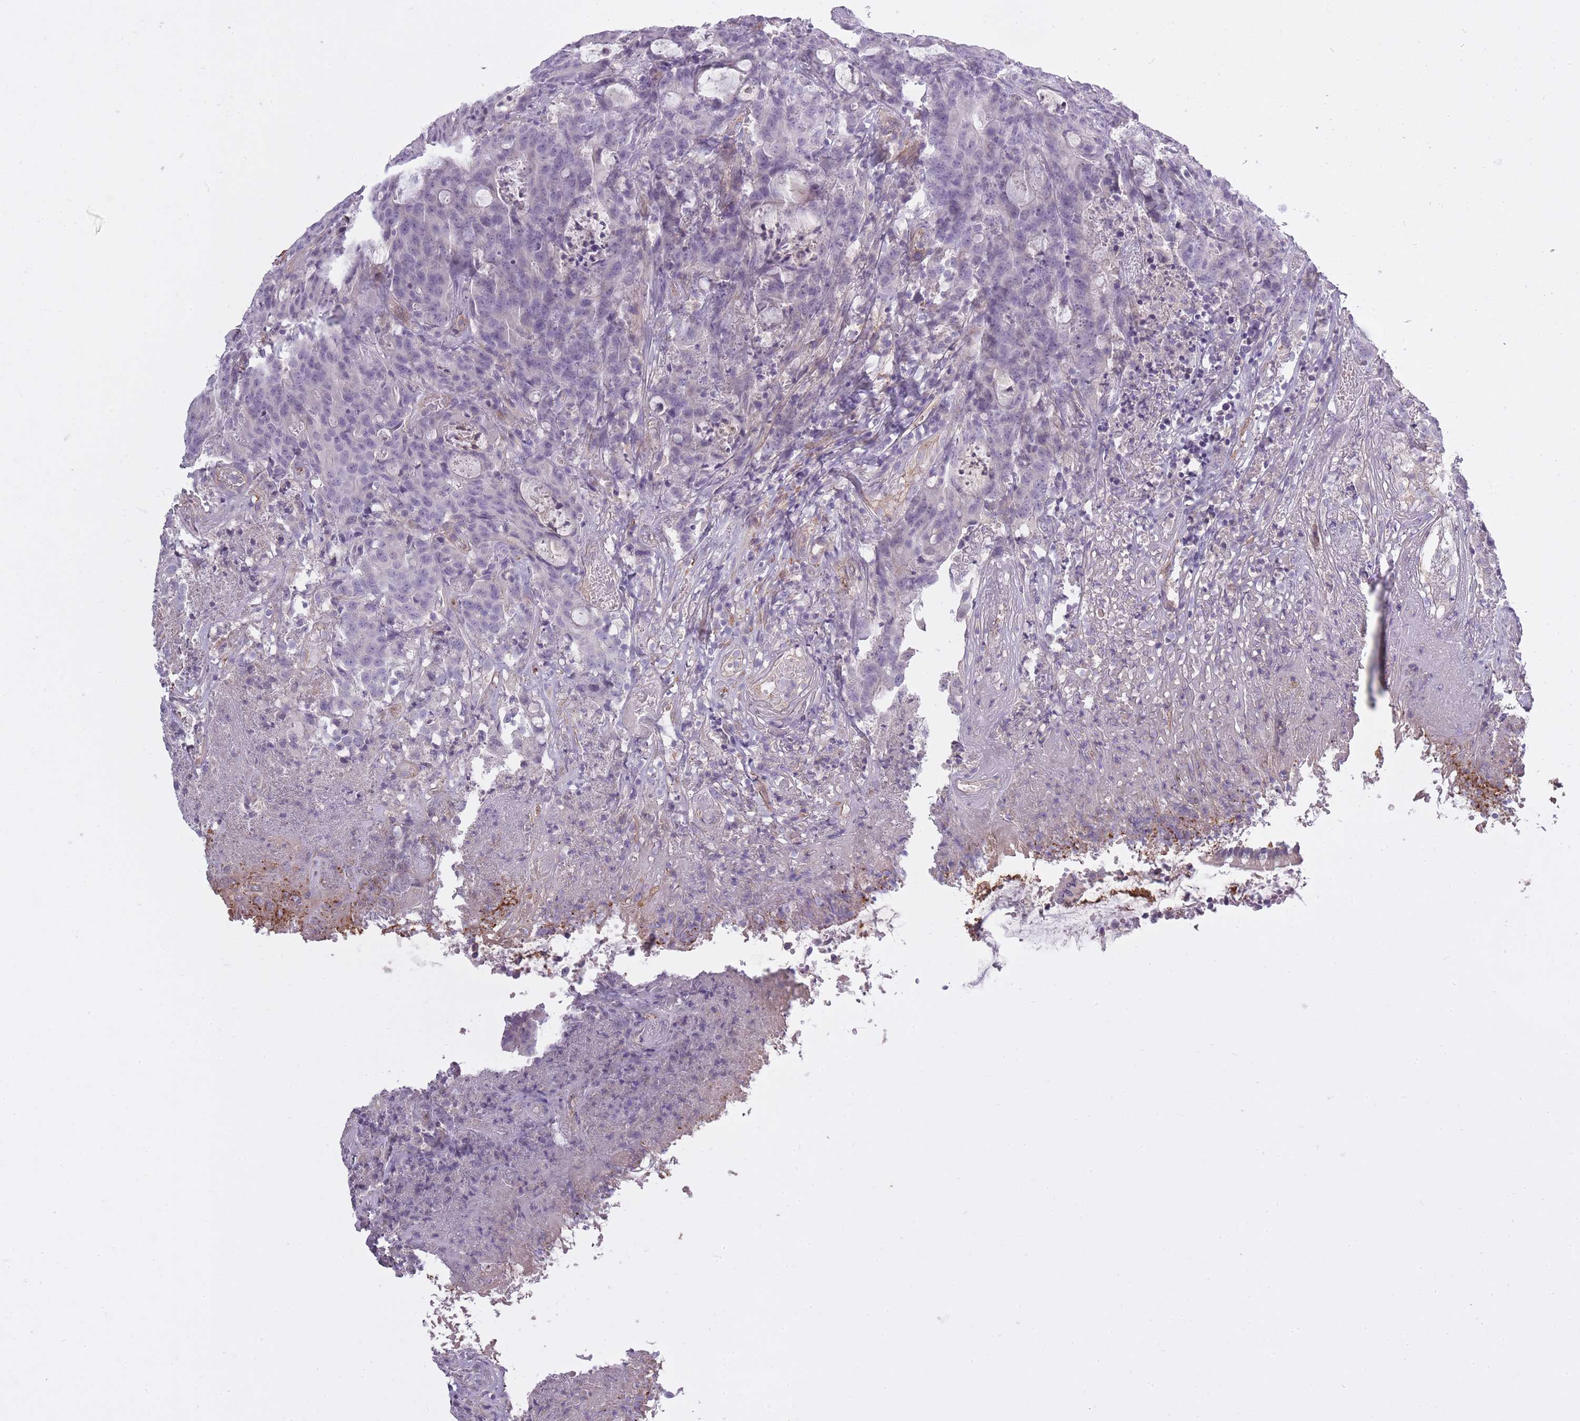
{"staining": {"intensity": "negative", "quantity": "none", "location": "none"}, "tissue": "colorectal cancer", "cell_type": "Tumor cells", "image_type": "cancer", "snomed": [{"axis": "morphology", "description": "Adenocarcinoma, NOS"}, {"axis": "topography", "description": "Colon"}], "caption": "A high-resolution micrograph shows IHC staining of colorectal cancer, which displays no significant positivity in tumor cells.", "gene": "SLC8A2", "patient": {"sex": "male", "age": 83}}